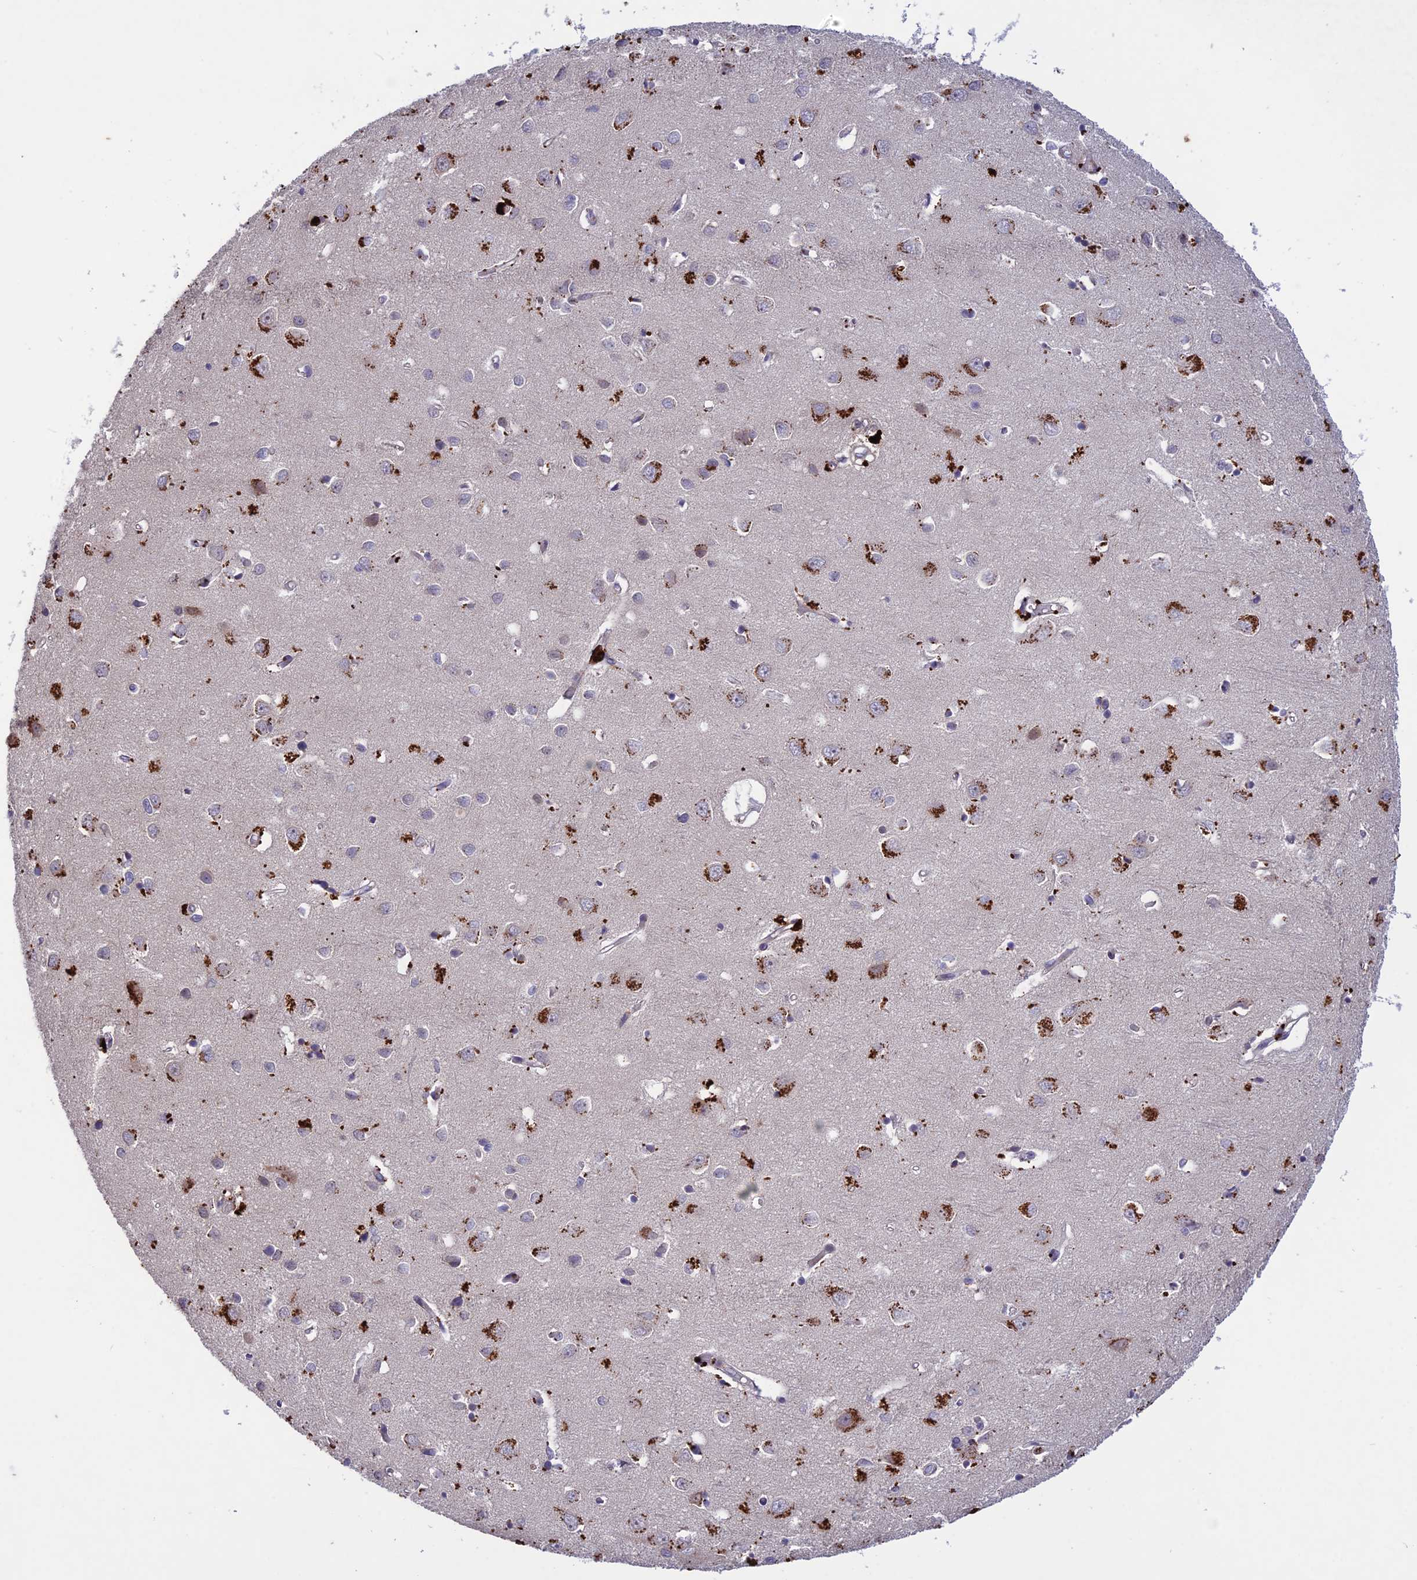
{"staining": {"intensity": "weak", "quantity": ">75%", "location": "cytoplasmic/membranous"}, "tissue": "cerebral cortex", "cell_type": "Endothelial cells", "image_type": "normal", "snomed": [{"axis": "morphology", "description": "Normal tissue, NOS"}, {"axis": "topography", "description": "Cerebral cortex"}], "caption": "Immunohistochemical staining of normal human cerebral cortex displays >75% levels of weak cytoplasmic/membranous protein positivity in approximately >75% of endothelial cells. Nuclei are stained in blue.", "gene": "ADO", "patient": {"sex": "female", "age": 64}}